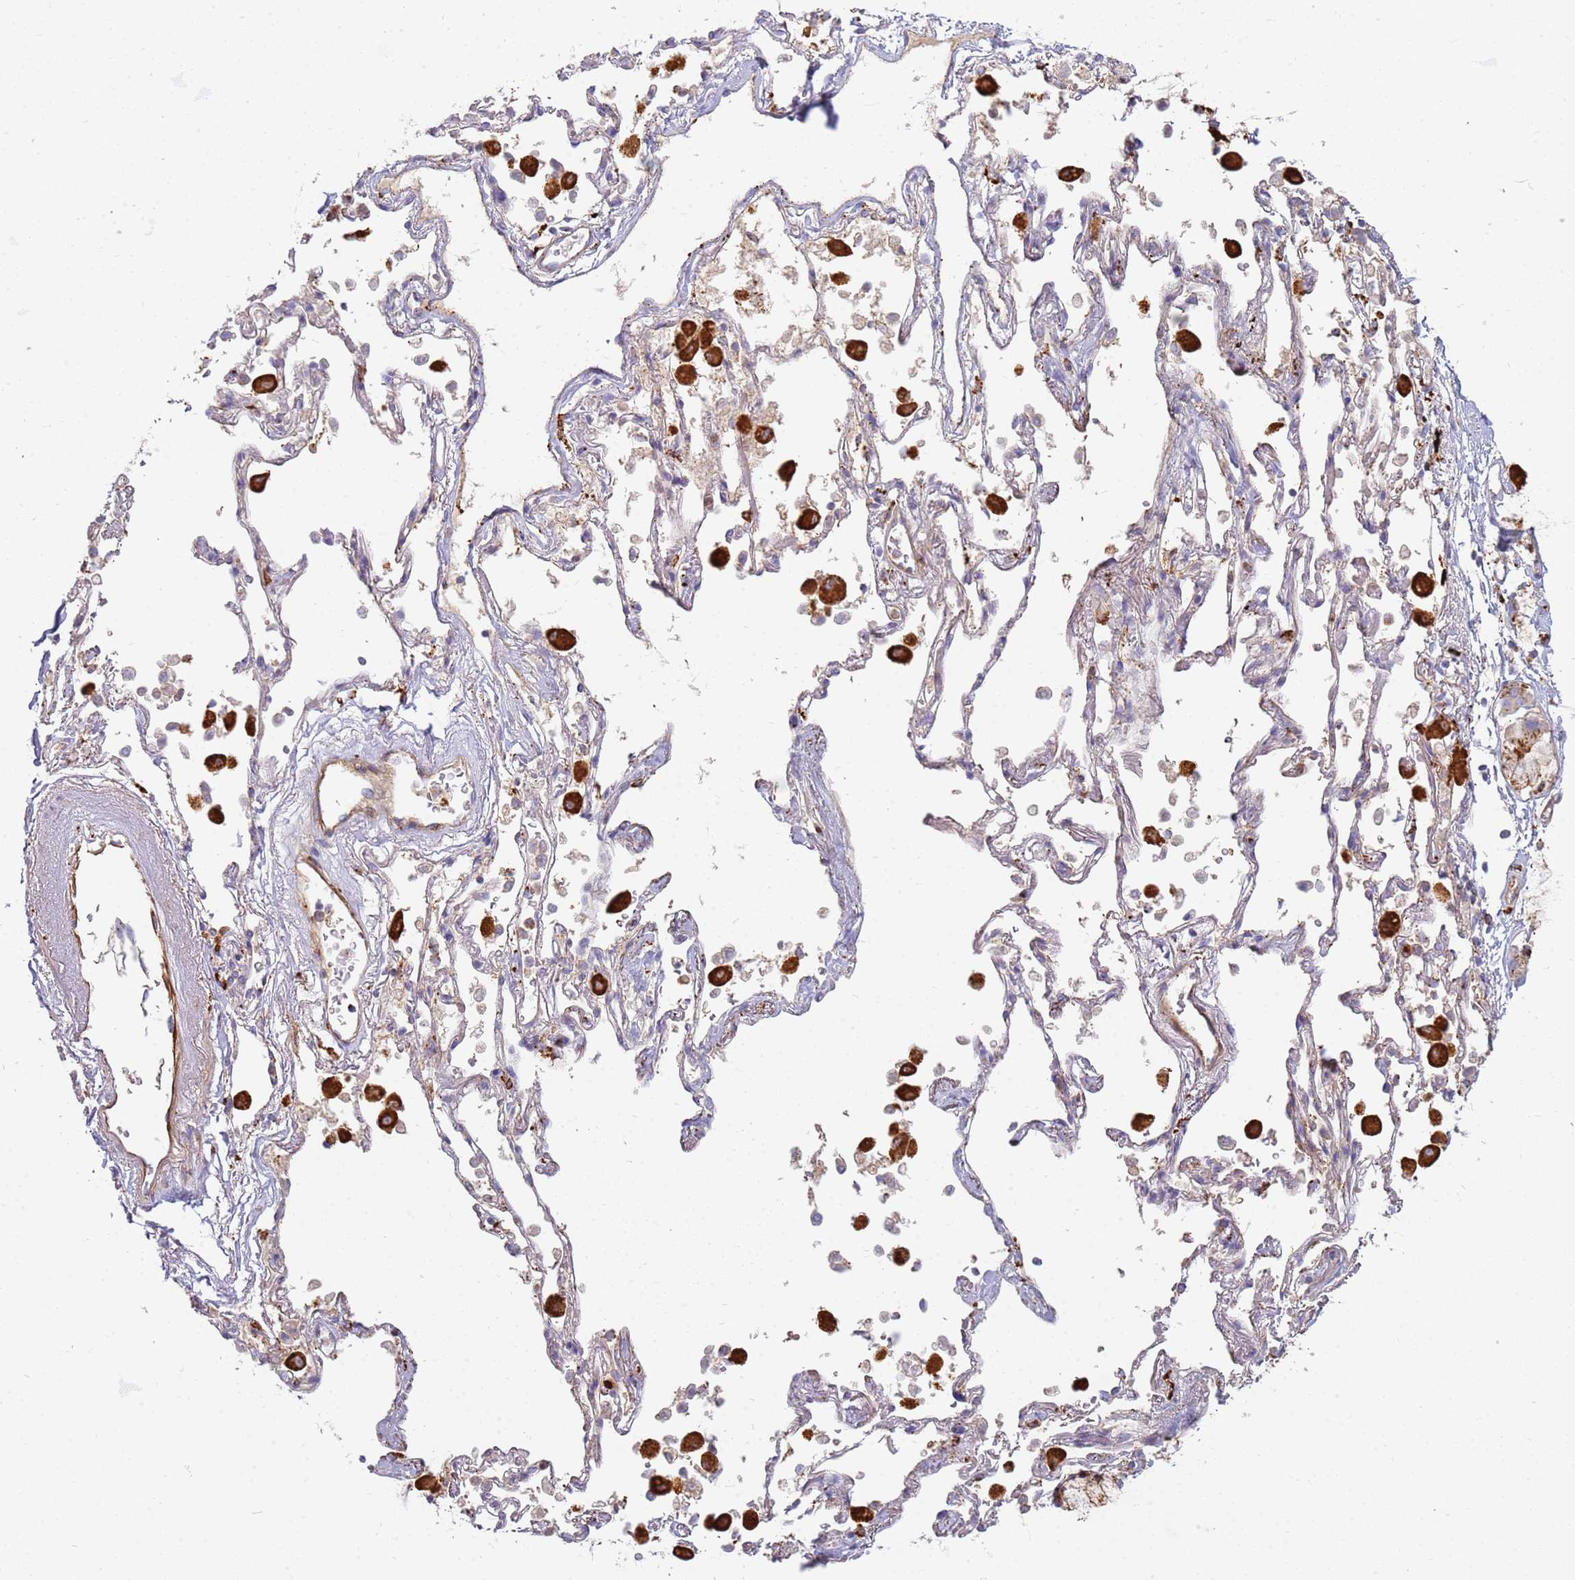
{"staining": {"intensity": "moderate", "quantity": "25%-75%", "location": "cytoplasmic/membranous"}, "tissue": "adipose tissue", "cell_type": "Adipocytes", "image_type": "normal", "snomed": [{"axis": "morphology", "description": "Normal tissue, NOS"}, {"axis": "topography", "description": "Cartilage tissue"}], "caption": "Protein staining reveals moderate cytoplasmic/membranous positivity in approximately 25%-75% of adipocytes in unremarkable adipose tissue.", "gene": "TMEM229B", "patient": {"sex": "male", "age": 73}}